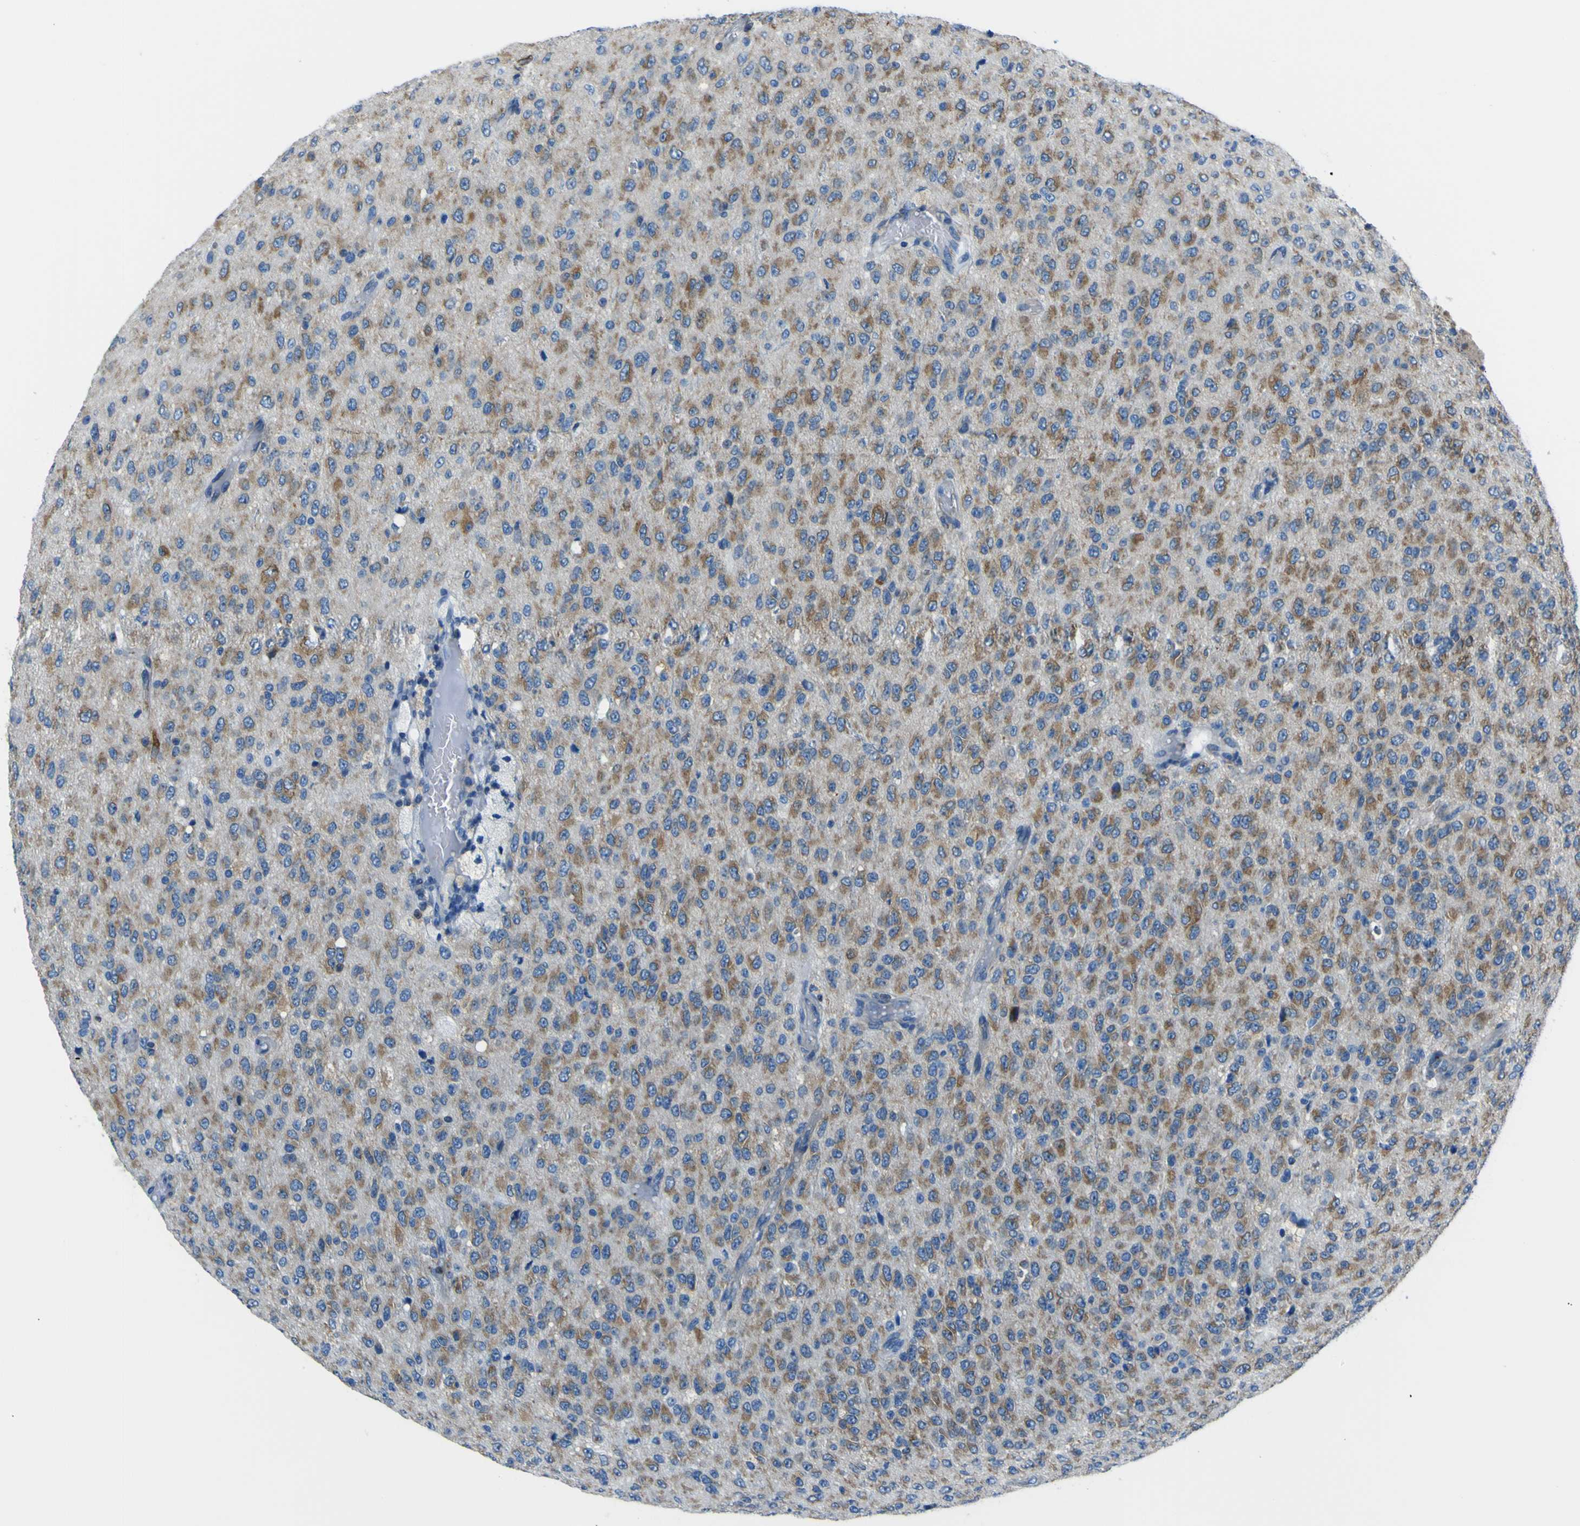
{"staining": {"intensity": "moderate", "quantity": ">75%", "location": "cytoplasmic/membranous"}, "tissue": "glioma", "cell_type": "Tumor cells", "image_type": "cancer", "snomed": [{"axis": "morphology", "description": "Glioma, malignant, High grade"}, {"axis": "topography", "description": "pancreas cauda"}], "caption": "Immunohistochemical staining of glioma exhibits moderate cytoplasmic/membranous protein expression in about >75% of tumor cells. The staining was performed using DAB (3,3'-diaminobenzidine), with brown indicating positive protein expression. Nuclei are stained blue with hematoxylin.", "gene": "STIM1", "patient": {"sex": "male", "age": 60}}